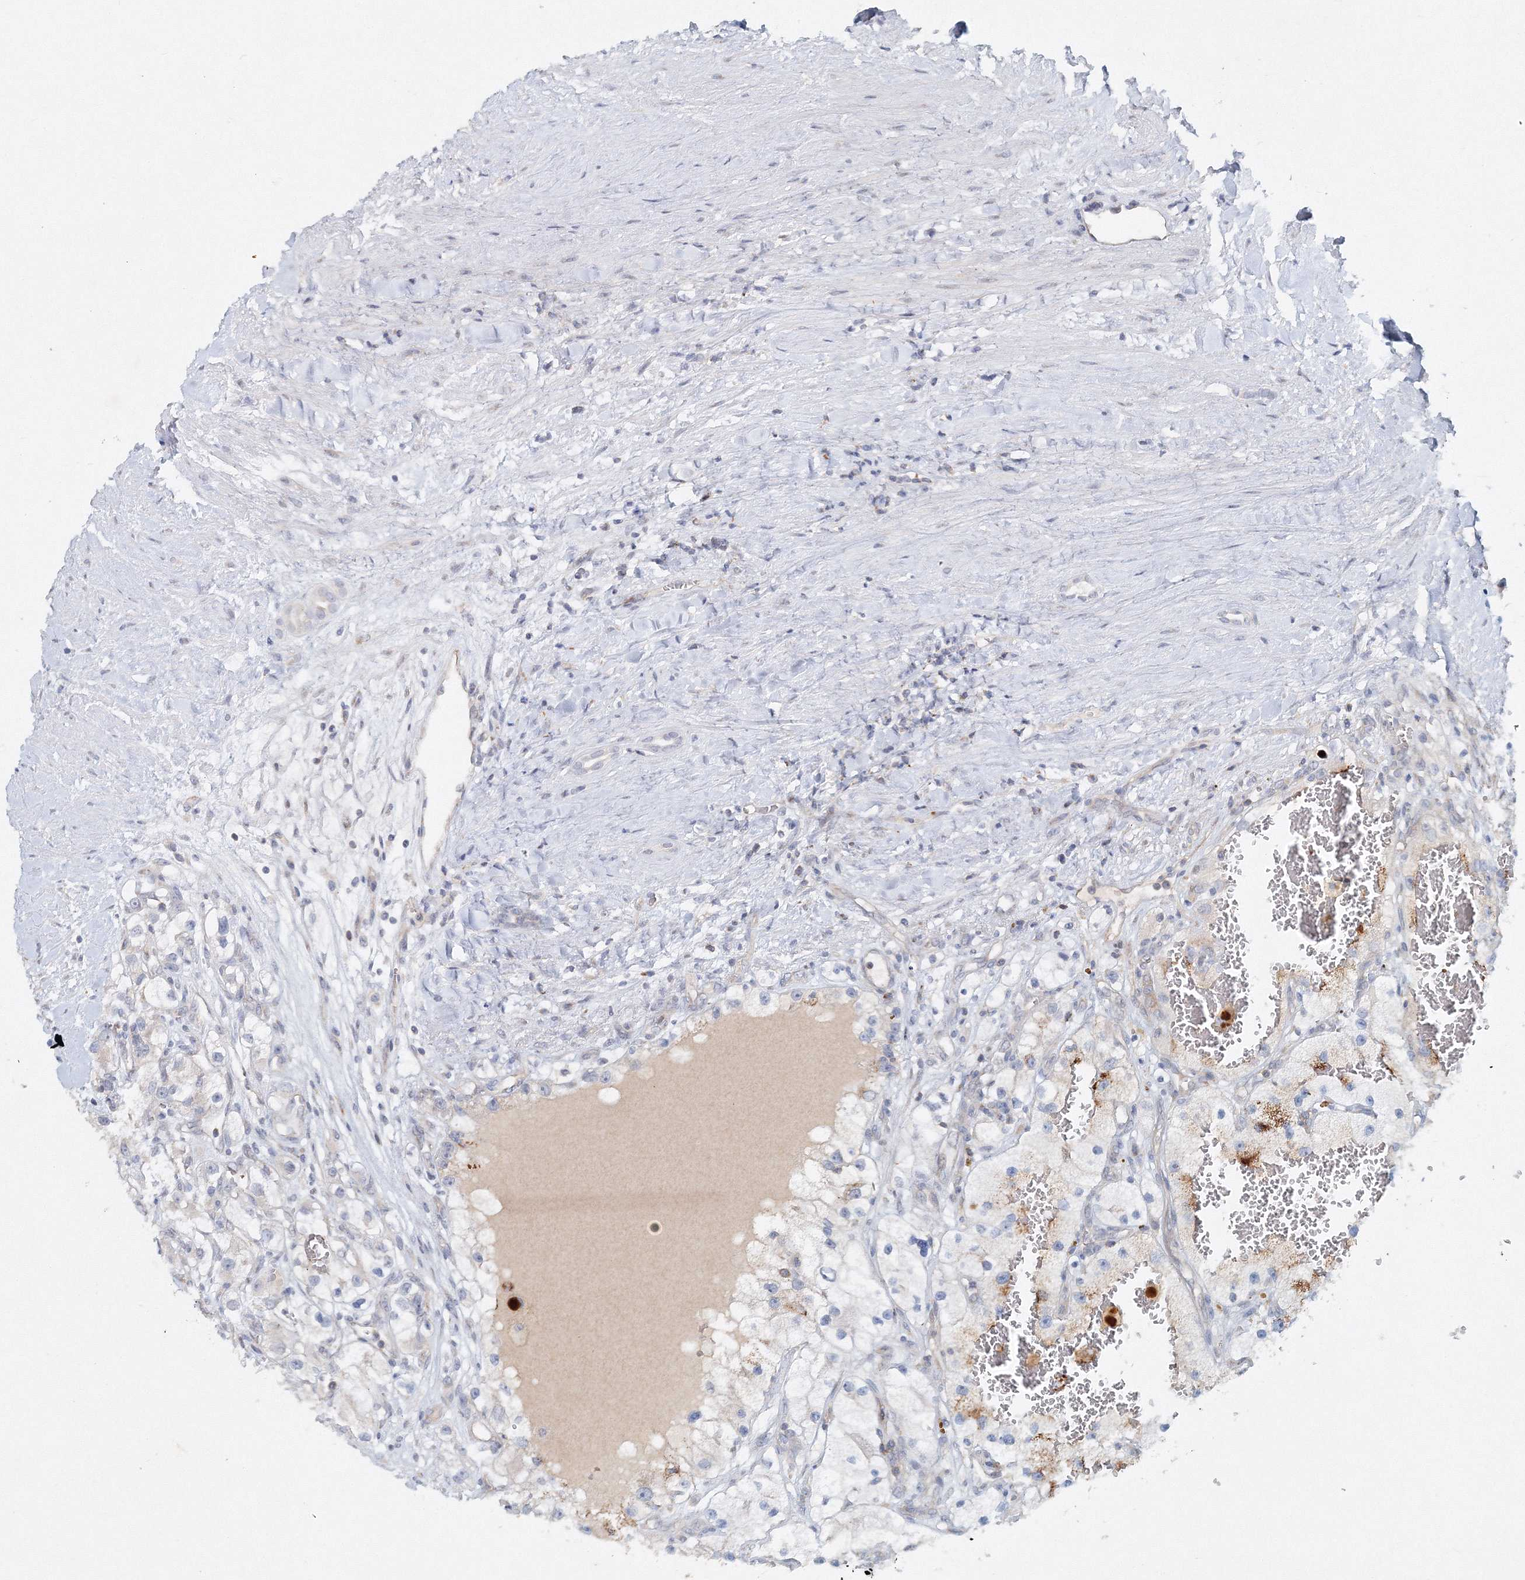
{"staining": {"intensity": "negative", "quantity": "none", "location": "none"}, "tissue": "renal cancer", "cell_type": "Tumor cells", "image_type": "cancer", "snomed": [{"axis": "morphology", "description": "Adenocarcinoma, NOS"}, {"axis": "topography", "description": "Kidney"}], "caption": "Renal adenocarcinoma was stained to show a protein in brown. There is no significant staining in tumor cells.", "gene": "SH3BP5", "patient": {"sex": "female", "age": 57}}